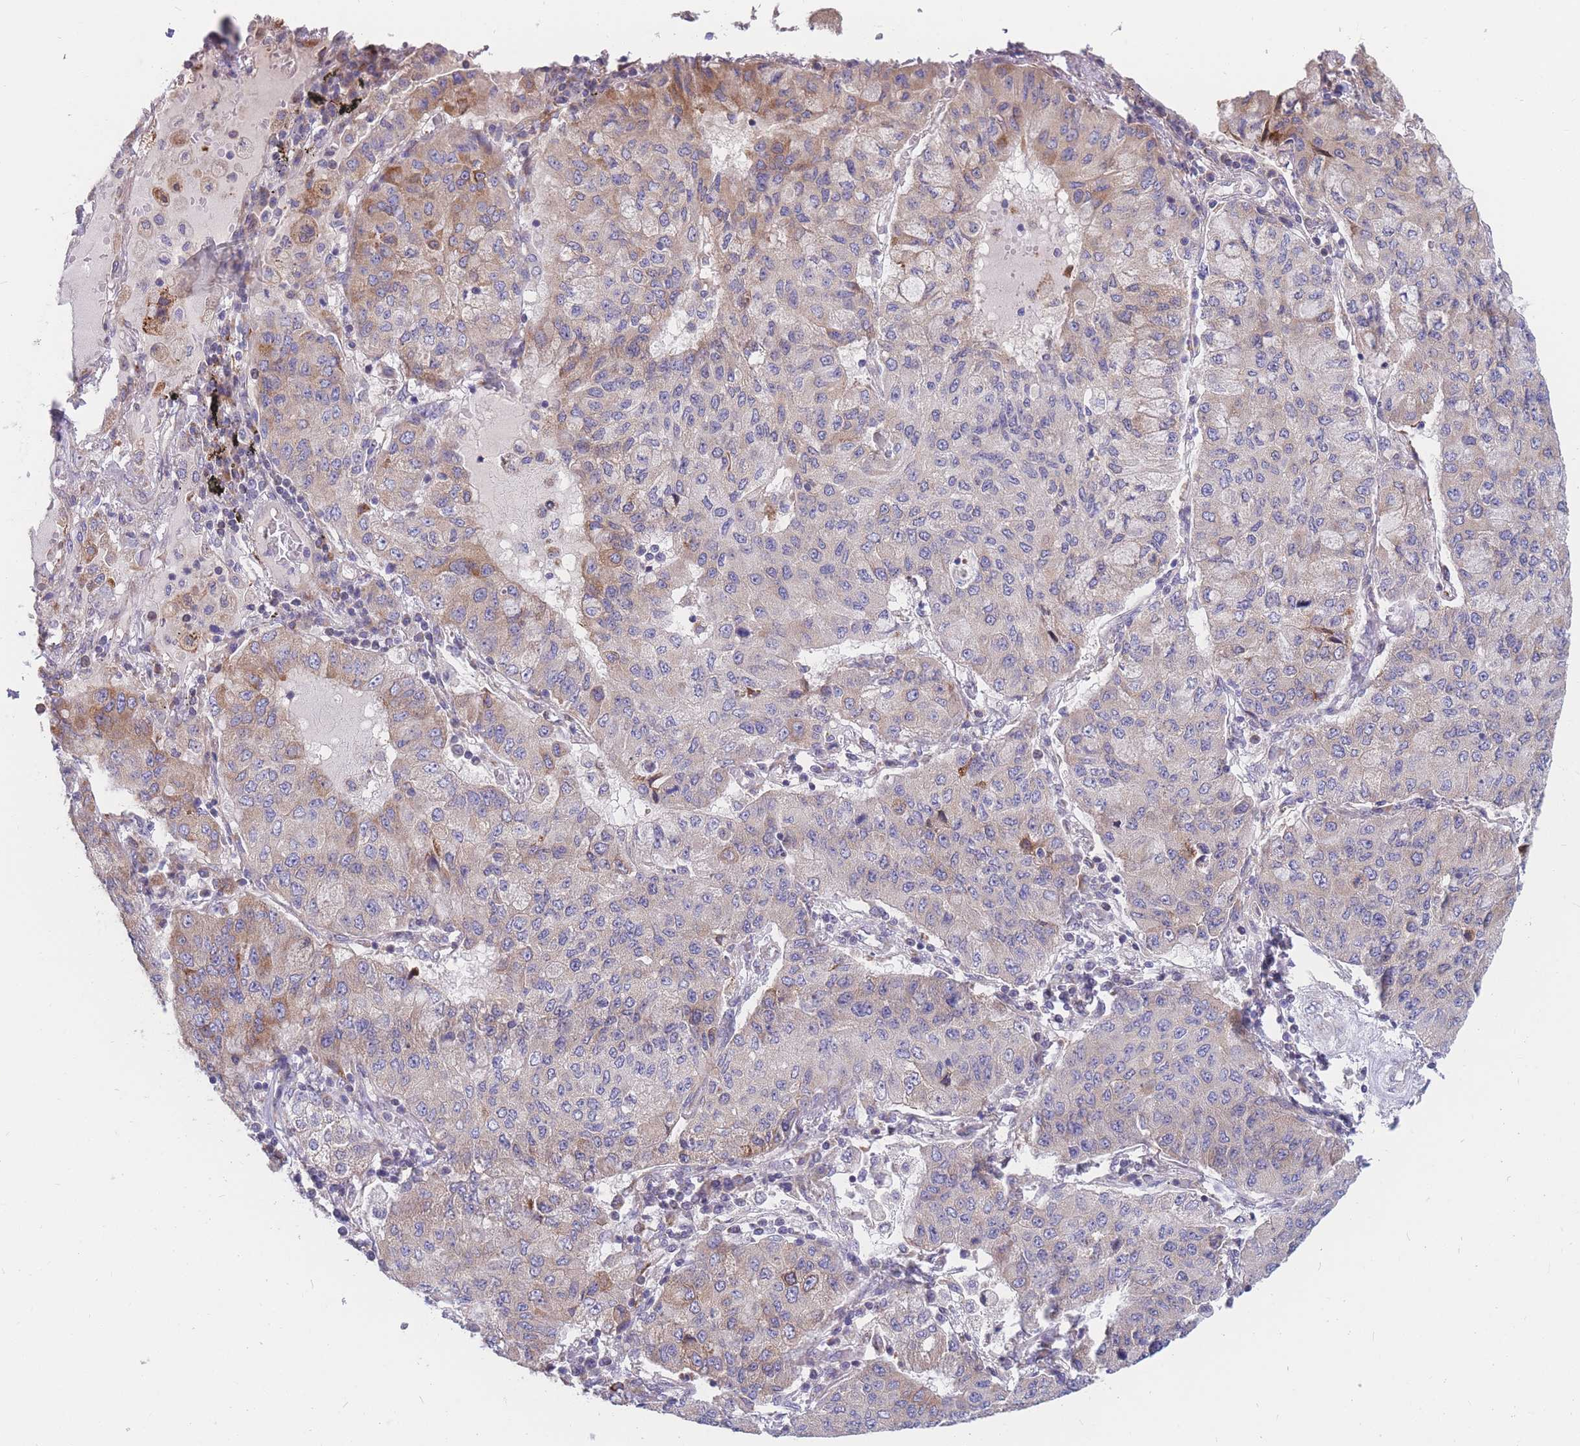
{"staining": {"intensity": "moderate", "quantity": "<25%", "location": "cytoplasmic/membranous"}, "tissue": "lung cancer", "cell_type": "Tumor cells", "image_type": "cancer", "snomed": [{"axis": "morphology", "description": "Squamous cell carcinoma, NOS"}, {"axis": "topography", "description": "Lung"}], "caption": "A photomicrograph of lung cancer stained for a protein reveals moderate cytoplasmic/membranous brown staining in tumor cells. Using DAB (brown) and hematoxylin (blue) stains, captured at high magnification using brightfield microscopy.", "gene": "TMEM131L", "patient": {"sex": "male", "age": 74}}